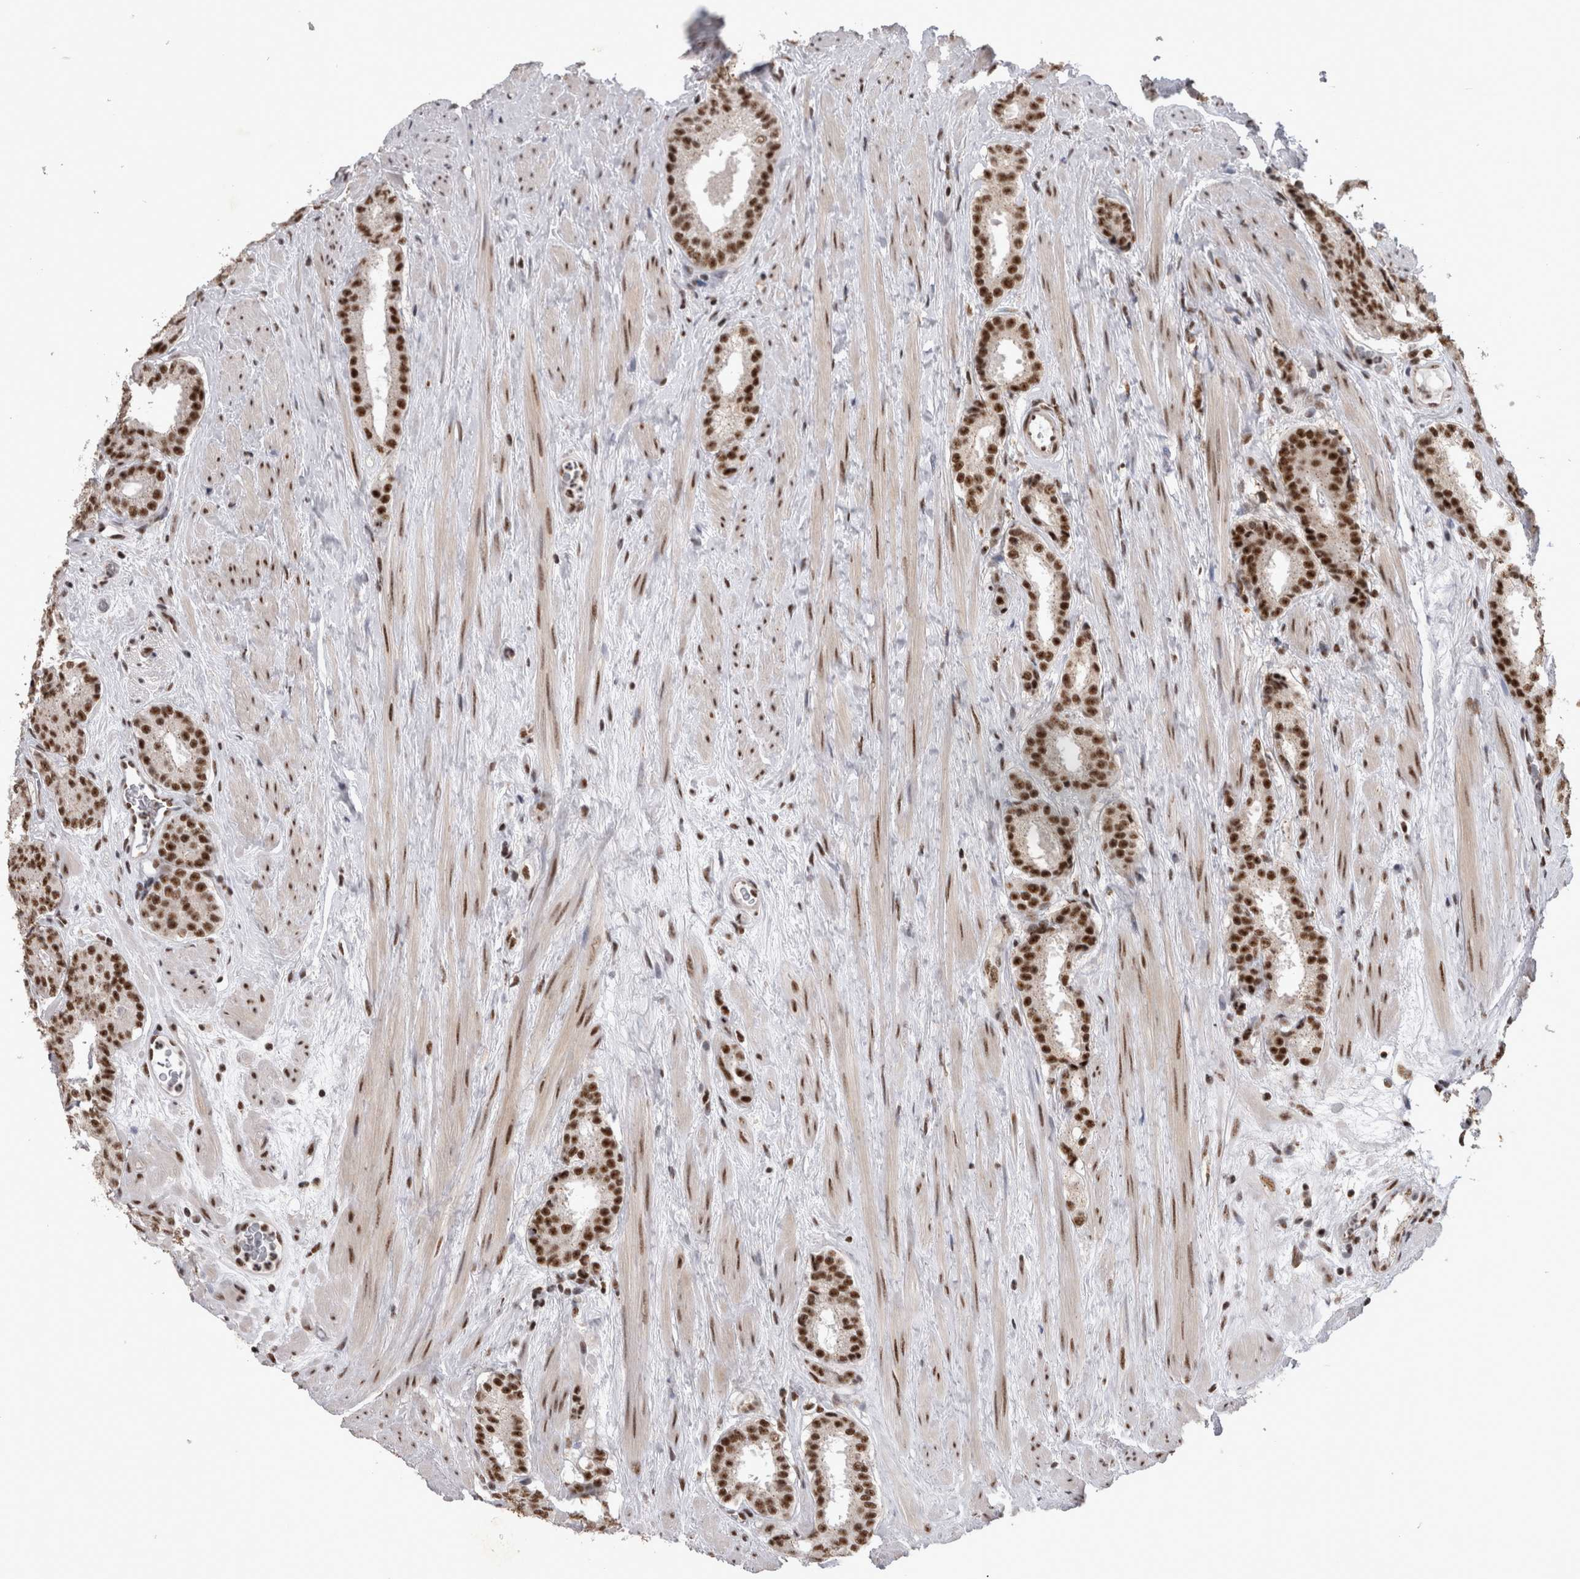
{"staining": {"intensity": "strong", "quantity": ">75%", "location": "nuclear"}, "tissue": "prostate cancer", "cell_type": "Tumor cells", "image_type": "cancer", "snomed": [{"axis": "morphology", "description": "Adenocarcinoma, Low grade"}, {"axis": "topography", "description": "Prostate"}], "caption": "This is an image of immunohistochemistry (IHC) staining of prostate low-grade adenocarcinoma, which shows strong expression in the nuclear of tumor cells.", "gene": "CDK11A", "patient": {"sex": "male", "age": 69}}